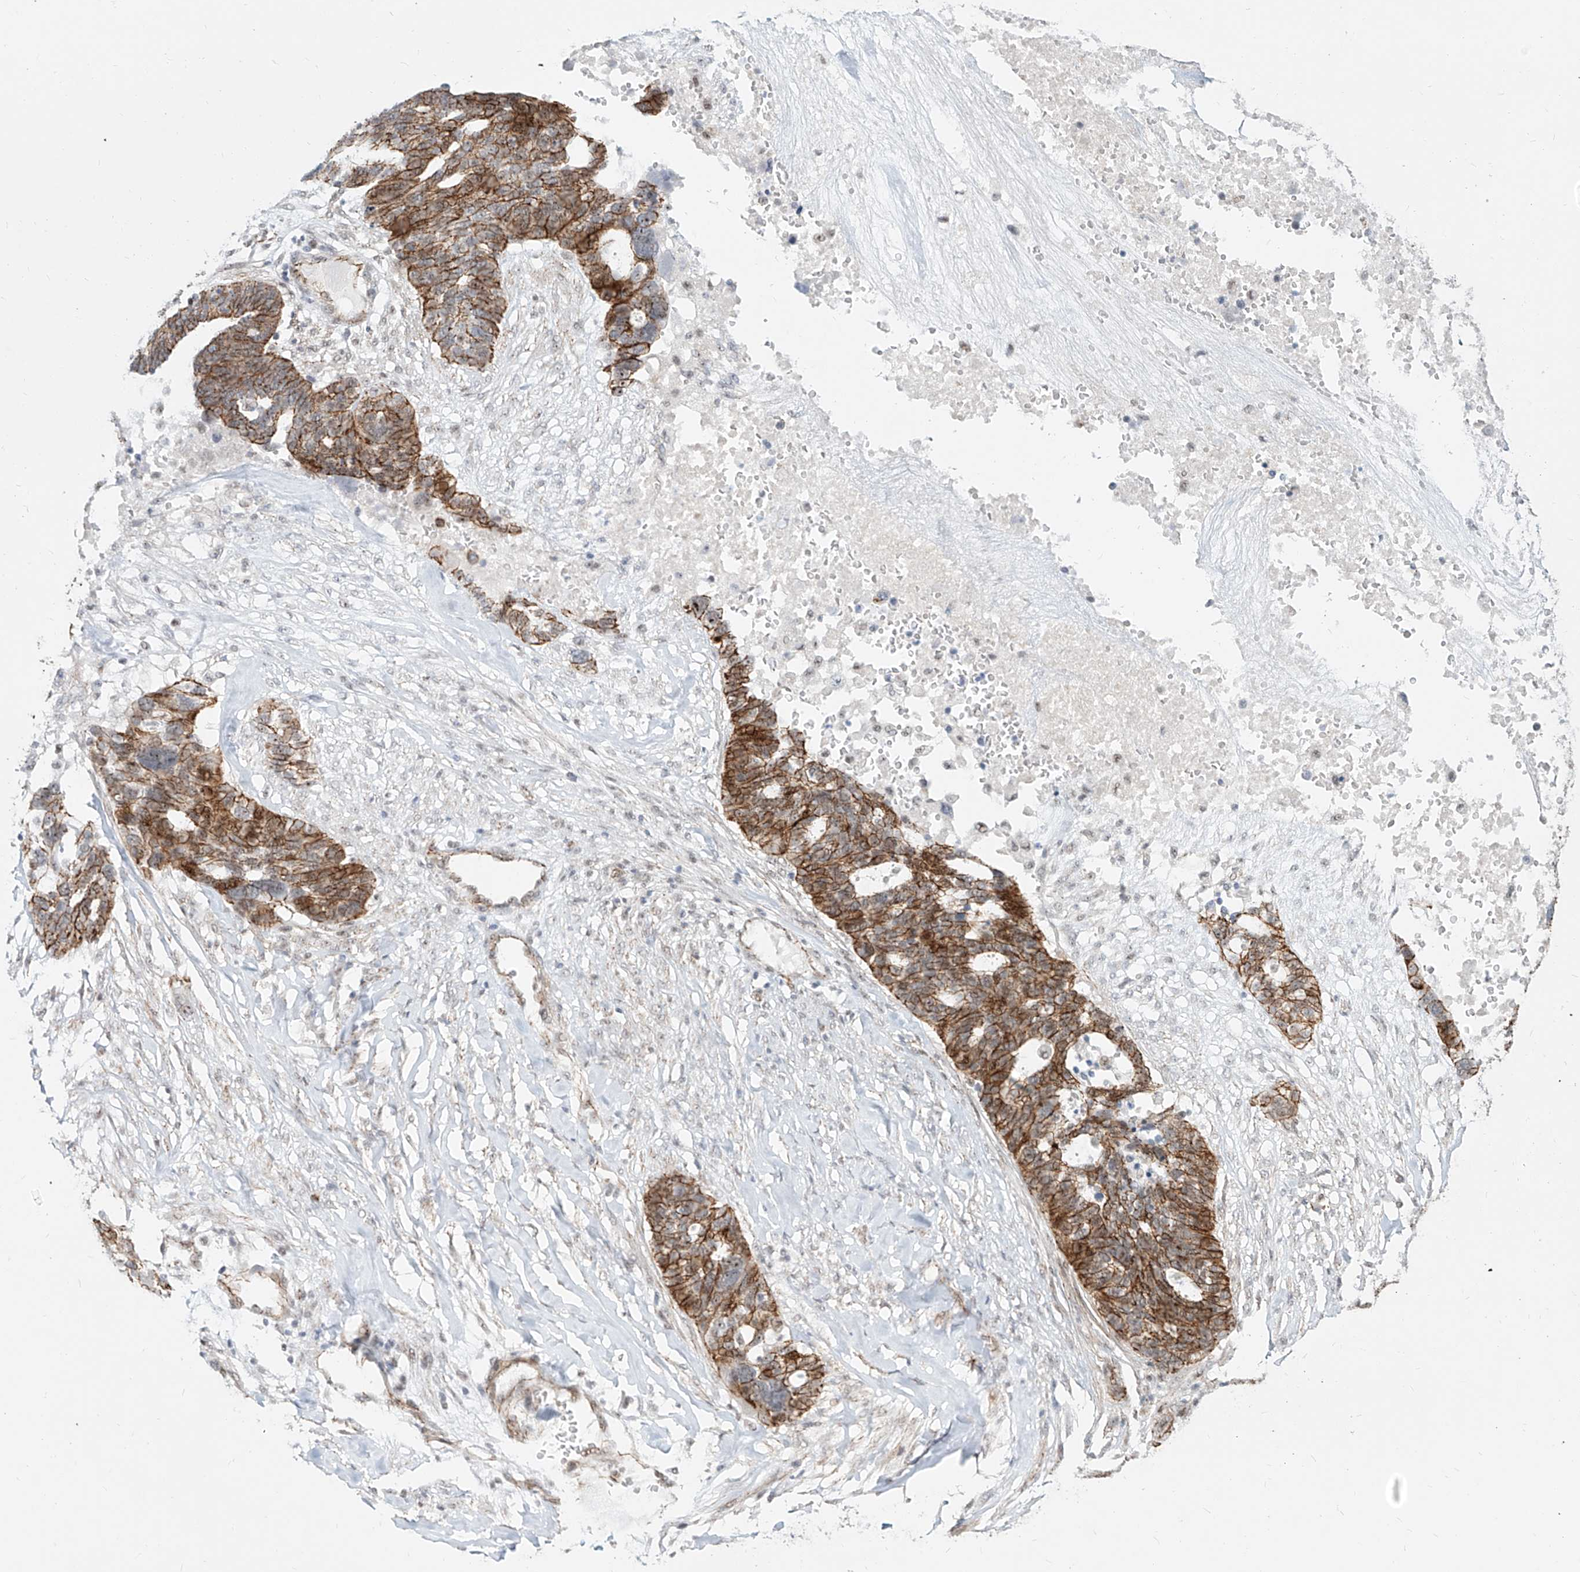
{"staining": {"intensity": "moderate", "quantity": ">75%", "location": "cytoplasmic/membranous"}, "tissue": "ovarian cancer", "cell_type": "Tumor cells", "image_type": "cancer", "snomed": [{"axis": "morphology", "description": "Cystadenocarcinoma, serous, NOS"}, {"axis": "topography", "description": "Ovary"}], "caption": "Immunohistochemistry (IHC) staining of ovarian serous cystadenocarcinoma, which exhibits medium levels of moderate cytoplasmic/membranous expression in about >75% of tumor cells indicating moderate cytoplasmic/membranous protein positivity. The staining was performed using DAB (3,3'-diaminobenzidine) (brown) for protein detection and nuclei were counterstained in hematoxylin (blue).", "gene": "ZNF710", "patient": {"sex": "female", "age": 59}}